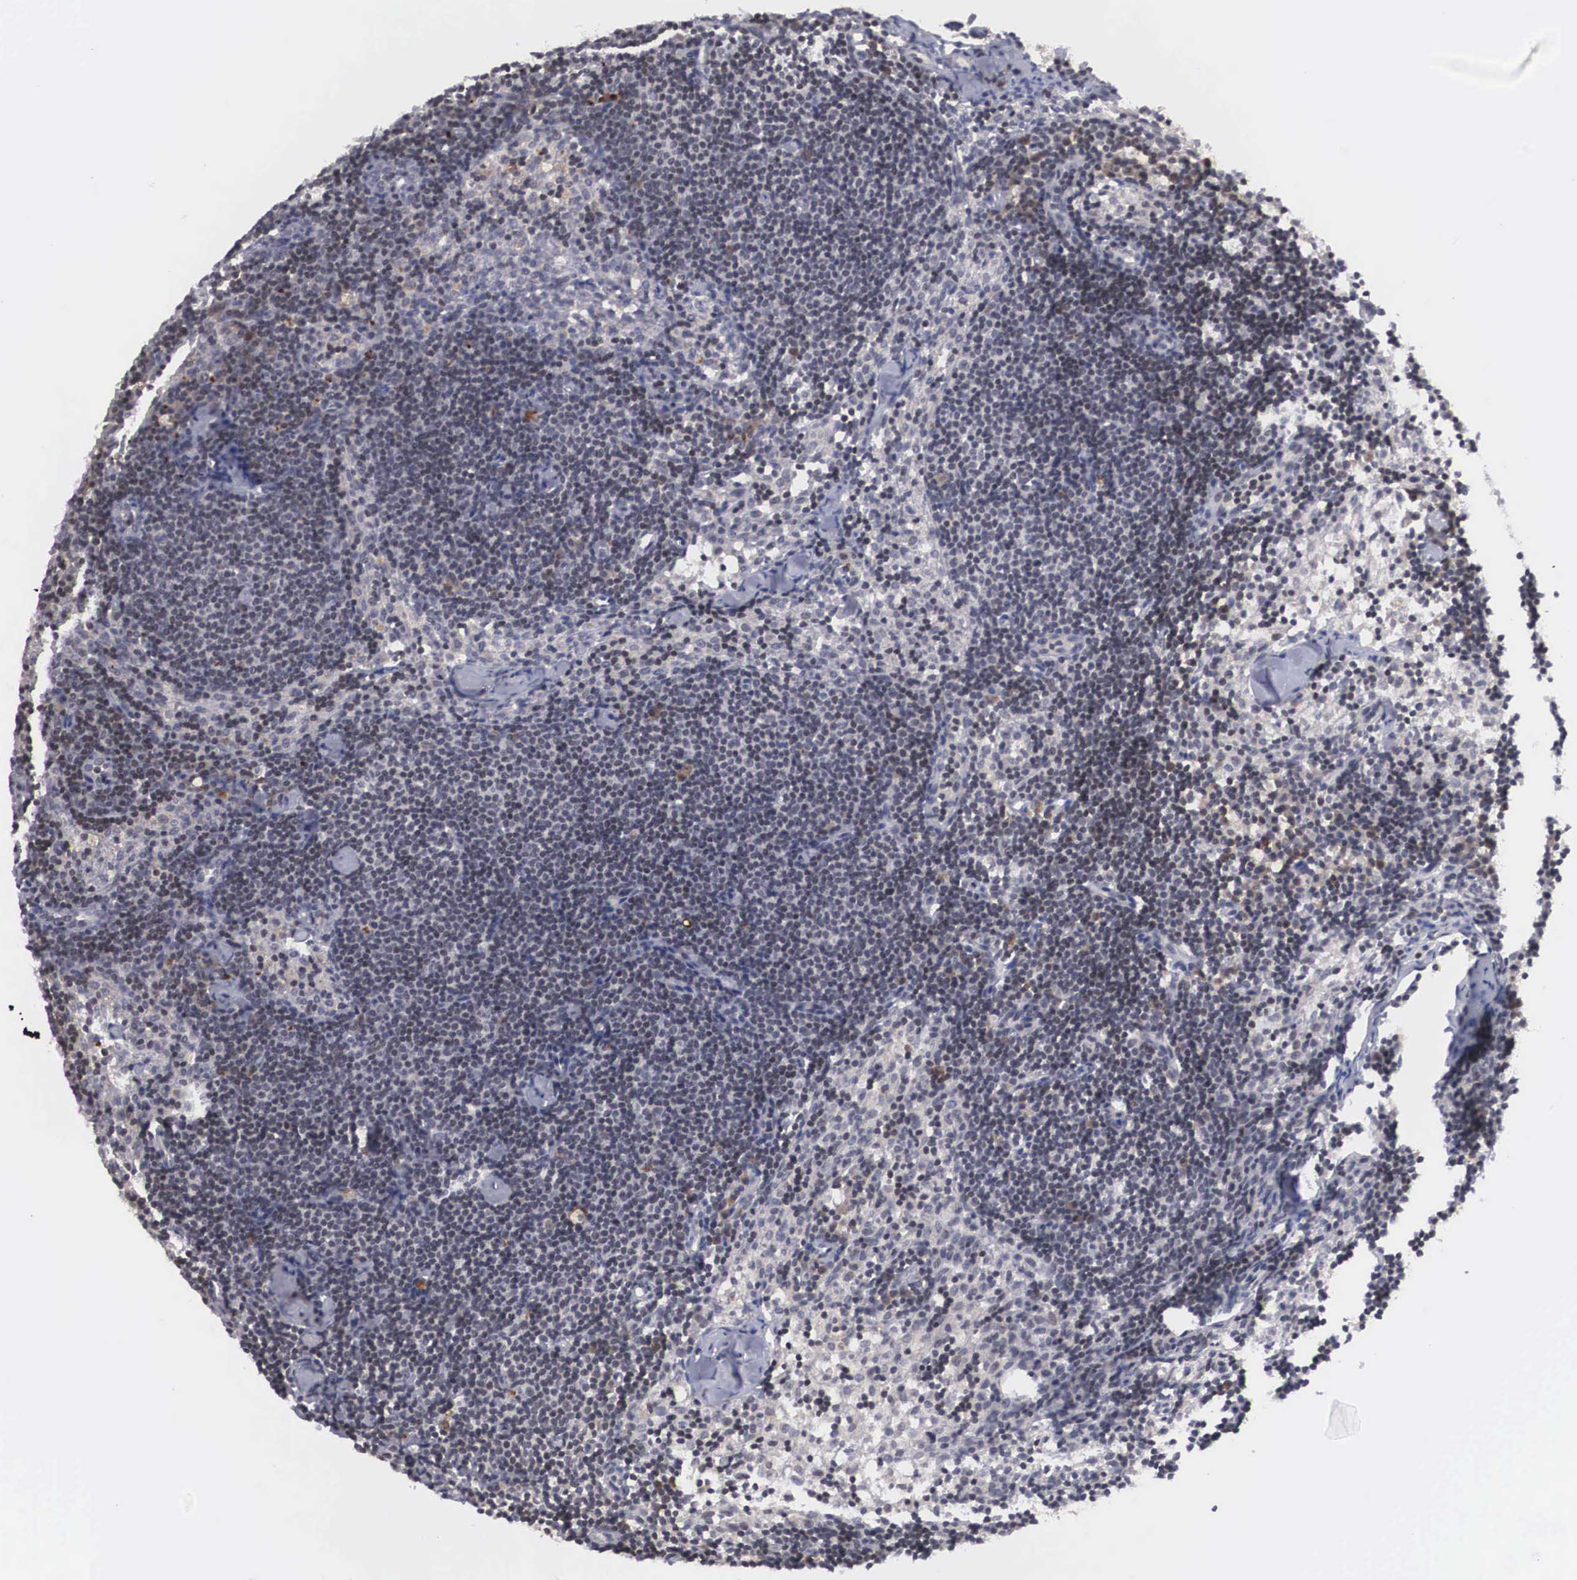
{"staining": {"intensity": "negative", "quantity": "none", "location": "none"}, "tissue": "lymph node", "cell_type": "Germinal center cells", "image_type": "normal", "snomed": [{"axis": "morphology", "description": "Normal tissue, NOS"}, {"axis": "topography", "description": "Lymph node"}], "caption": "Immunohistochemistry photomicrograph of benign lymph node: human lymph node stained with DAB (3,3'-diaminobenzidine) demonstrates no significant protein staining in germinal center cells. The staining was performed using DAB (3,3'-diaminobenzidine) to visualize the protein expression in brown, while the nuclei were stained in blue with hematoxylin (Magnification: 20x).", "gene": "WDR89", "patient": {"sex": "female", "age": 35}}